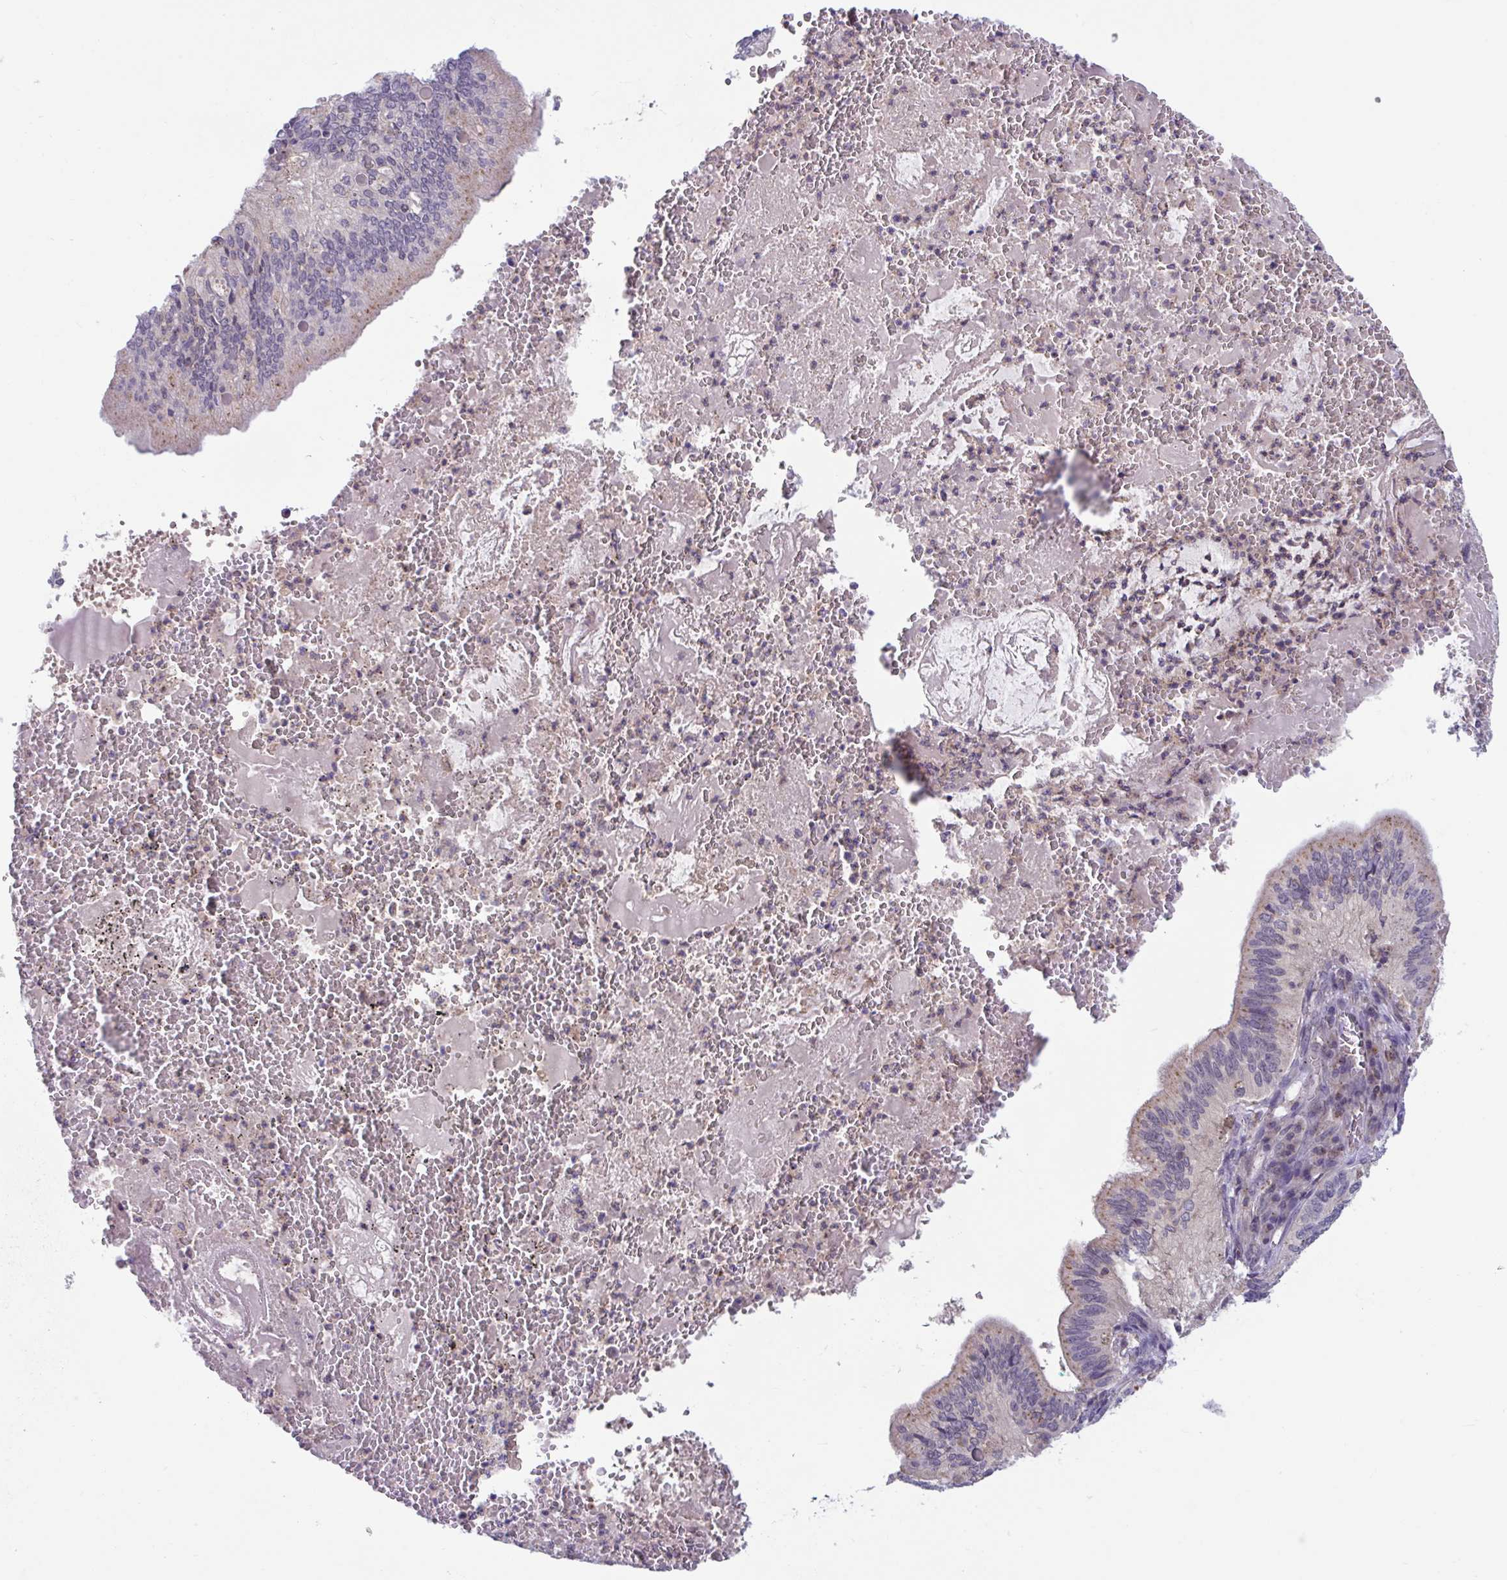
{"staining": {"intensity": "weak", "quantity": "25%-75%", "location": "cytoplasmic/membranous"}, "tissue": "cervical cancer", "cell_type": "Tumor cells", "image_type": "cancer", "snomed": [{"axis": "morphology", "description": "Adenocarcinoma, NOS"}, {"axis": "topography", "description": "Cervix"}], "caption": "Immunohistochemistry of human adenocarcinoma (cervical) exhibits low levels of weak cytoplasmic/membranous expression in approximately 25%-75% of tumor cells.", "gene": "IST1", "patient": {"sex": "female", "age": 42}}